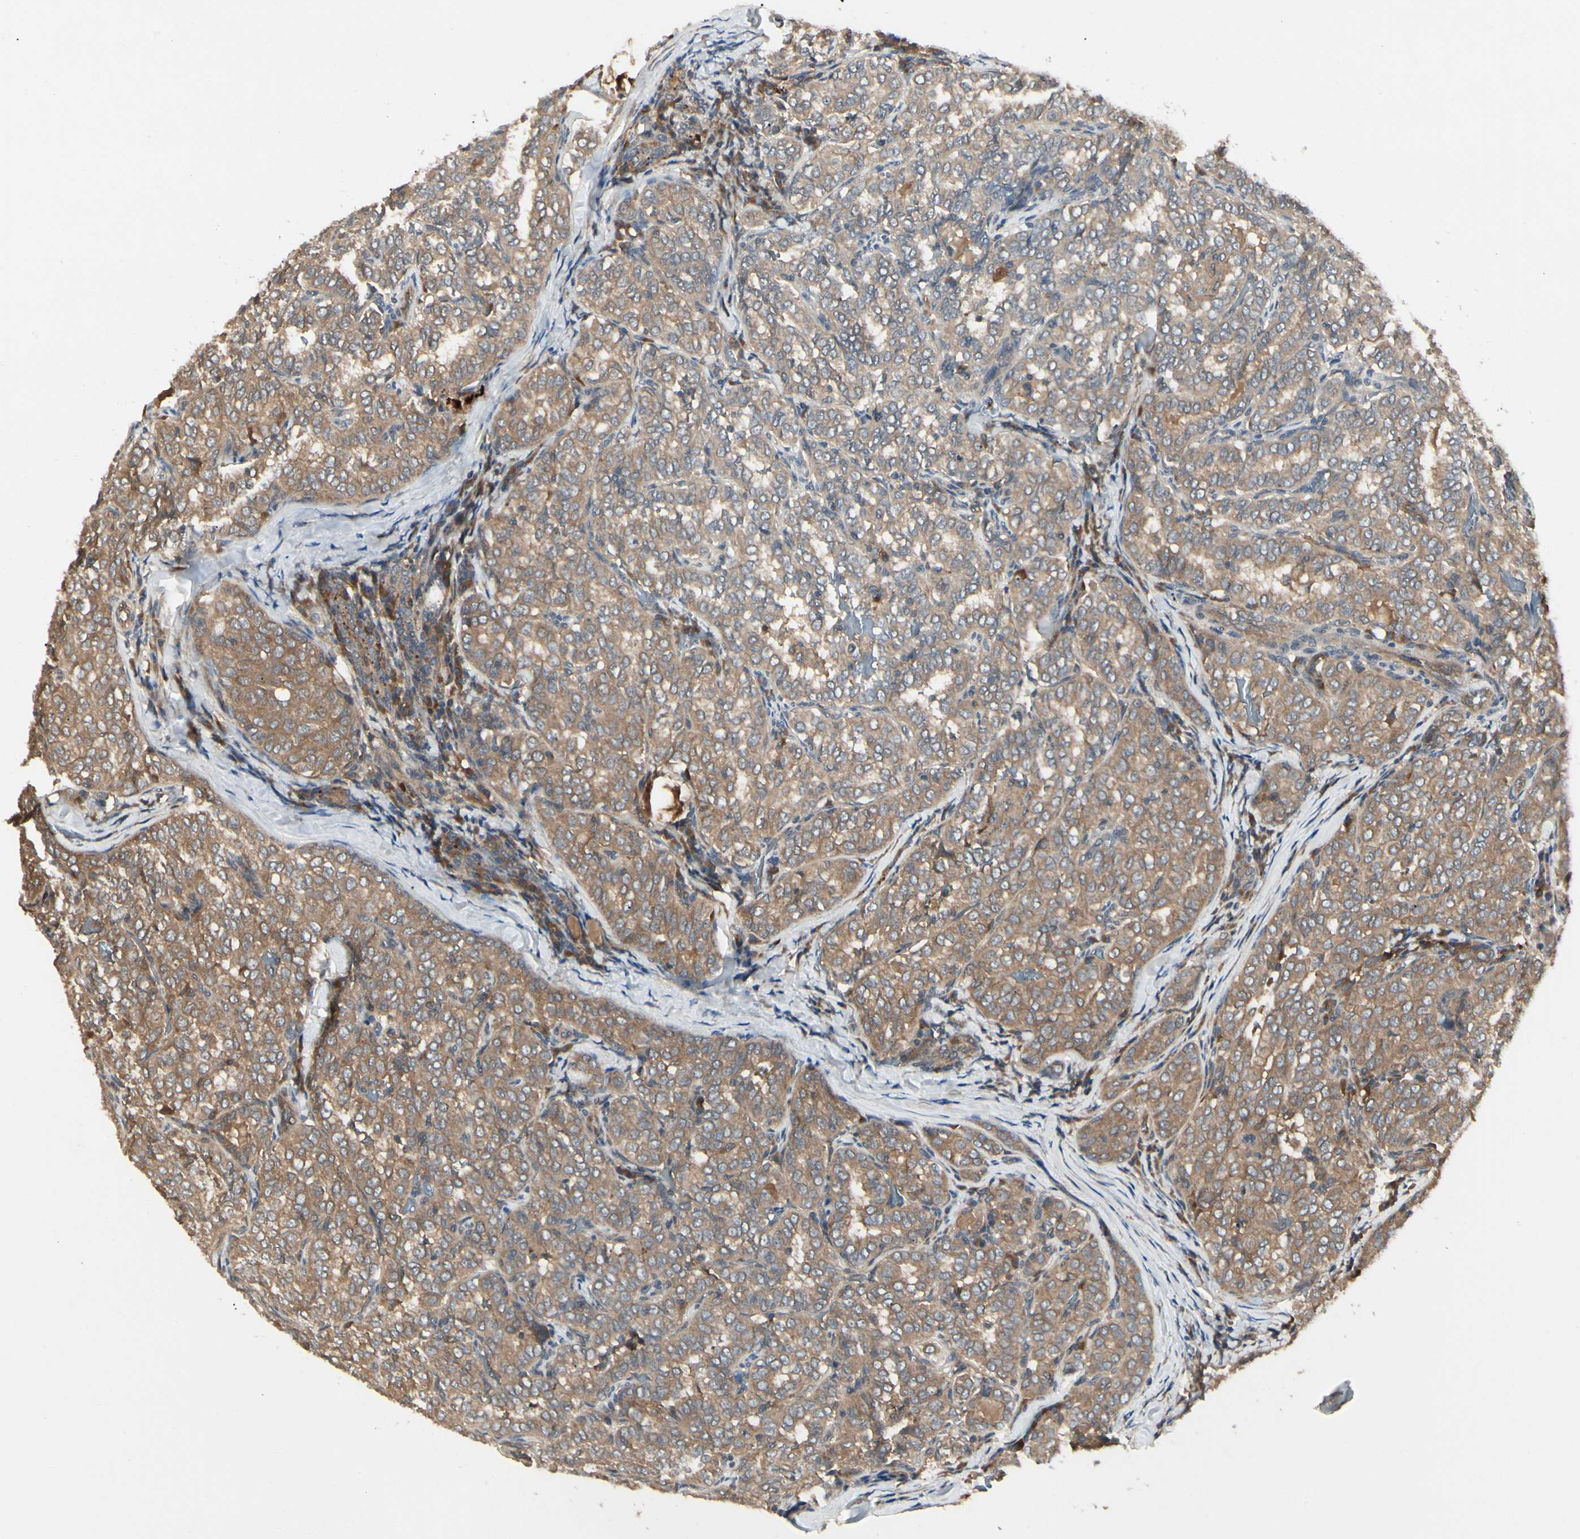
{"staining": {"intensity": "moderate", "quantity": ">75%", "location": "cytoplasmic/membranous"}, "tissue": "thyroid cancer", "cell_type": "Tumor cells", "image_type": "cancer", "snomed": [{"axis": "morphology", "description": "Normal tissue, NOS"}, {"axis": "morphology", "description": "Papillary adenocarcinoma, NOS"}, {"axis": "topography", "description": "Thyroid gland"}], "caption": "An immunohistochemistry (IHC) photomicrograph of neoplastic tissue is shown. Protein staining in brown shows moderate cytoplasmic/membranous positivity in papillary adenocarcinoma (thyroid) within tumor cells. (DAB (3,3'-diaminobenzidine) IHC, brown staining for protein, blue staining for nuclei).", "gene": "RNF14", "patient": {"sex": "female", "age": 30}}